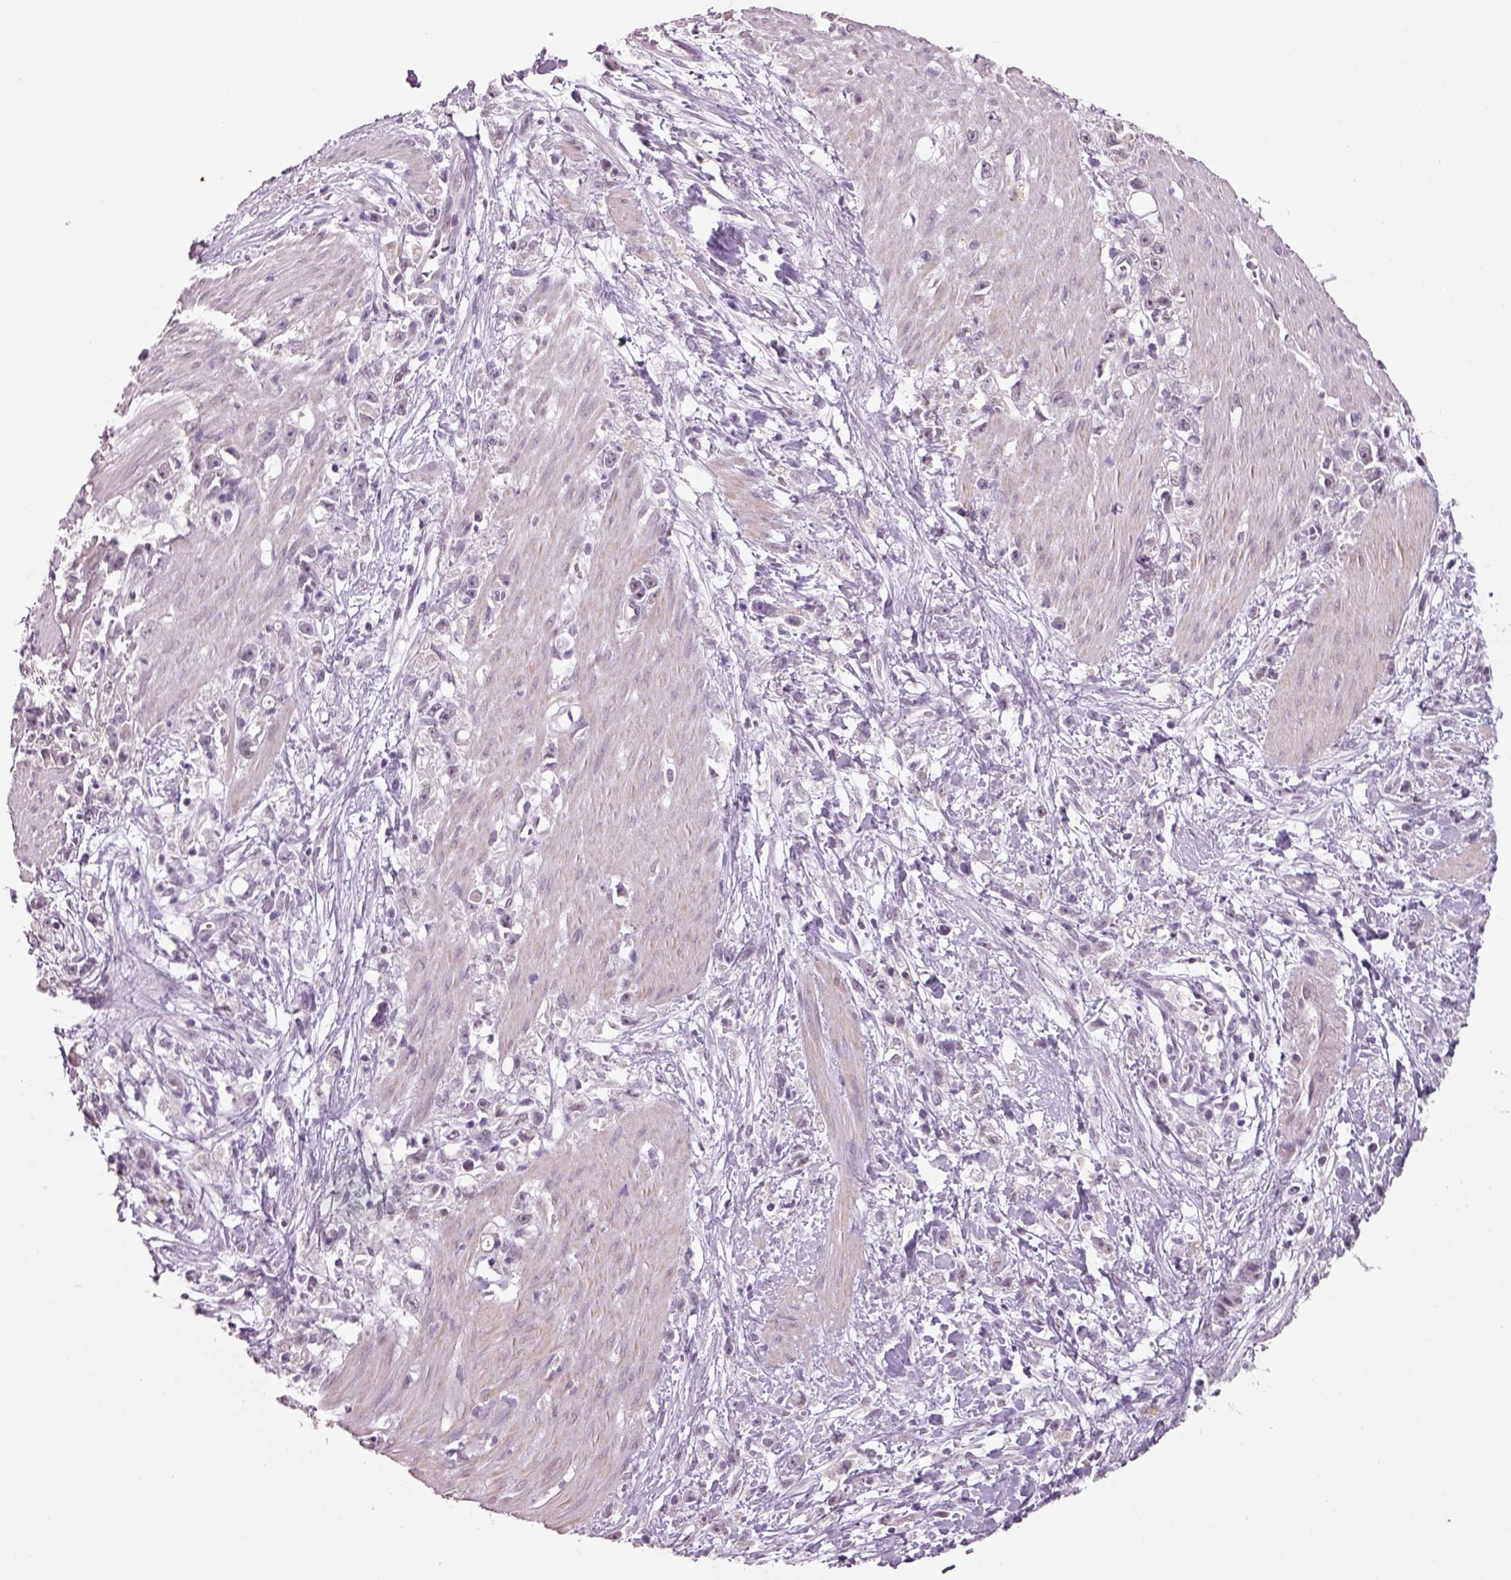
{"staining": {"intensity": "negative", "quantity": "none", "location": "none"}, "tissue": "stomach cancer", "cell_type": "Tumor cells", "image_type": "cancer", "snomed": [{"axis": "morphology", "description": "Adenocarcinoma, NOS"}, {"axis": "topography", "description": "Stomach"}], "caption": "IHC of stomach cancer (adenocarcinoma) demonstrates no positivity in tumor cells.", "gene": "NAT8", "patient": {"sex": "female", "age": 59}}